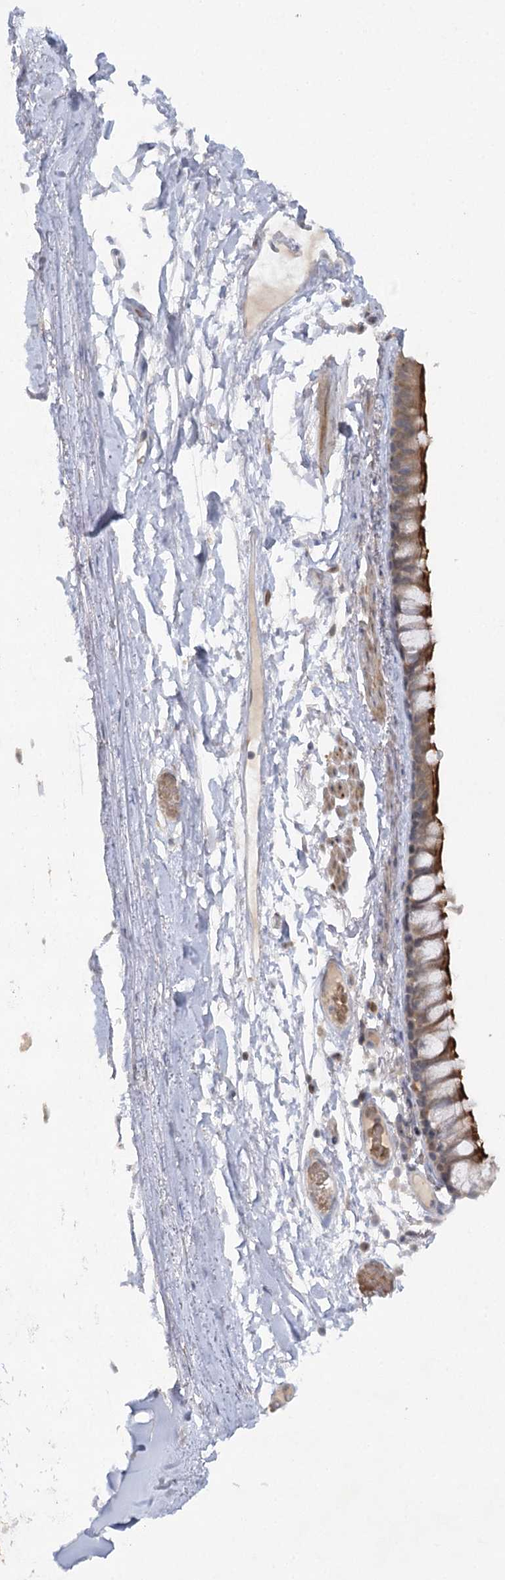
{"staining": {"intensity": "strong", "quantity": "25%-75%", "location": "cytoplasmic/membranous"}, "tissue": "bronchus", "cell_type": "Respiratory epithelial cells", "image_type": "normal", "snomed": [{"axis": "morphology", "description": "Normal tissue, NOS"}, {"axis": "topography", "description": "Cartilage tissue"}], "caption": "Immunohistochemical staining of benign human bronchus shows high levels of strong cytoplasmic/membranous positivity in about 25%-75% of respiratory epithelial cells.", "gene": "TRAF3IP1", "patient": {"sex": "male", "age": 63}}